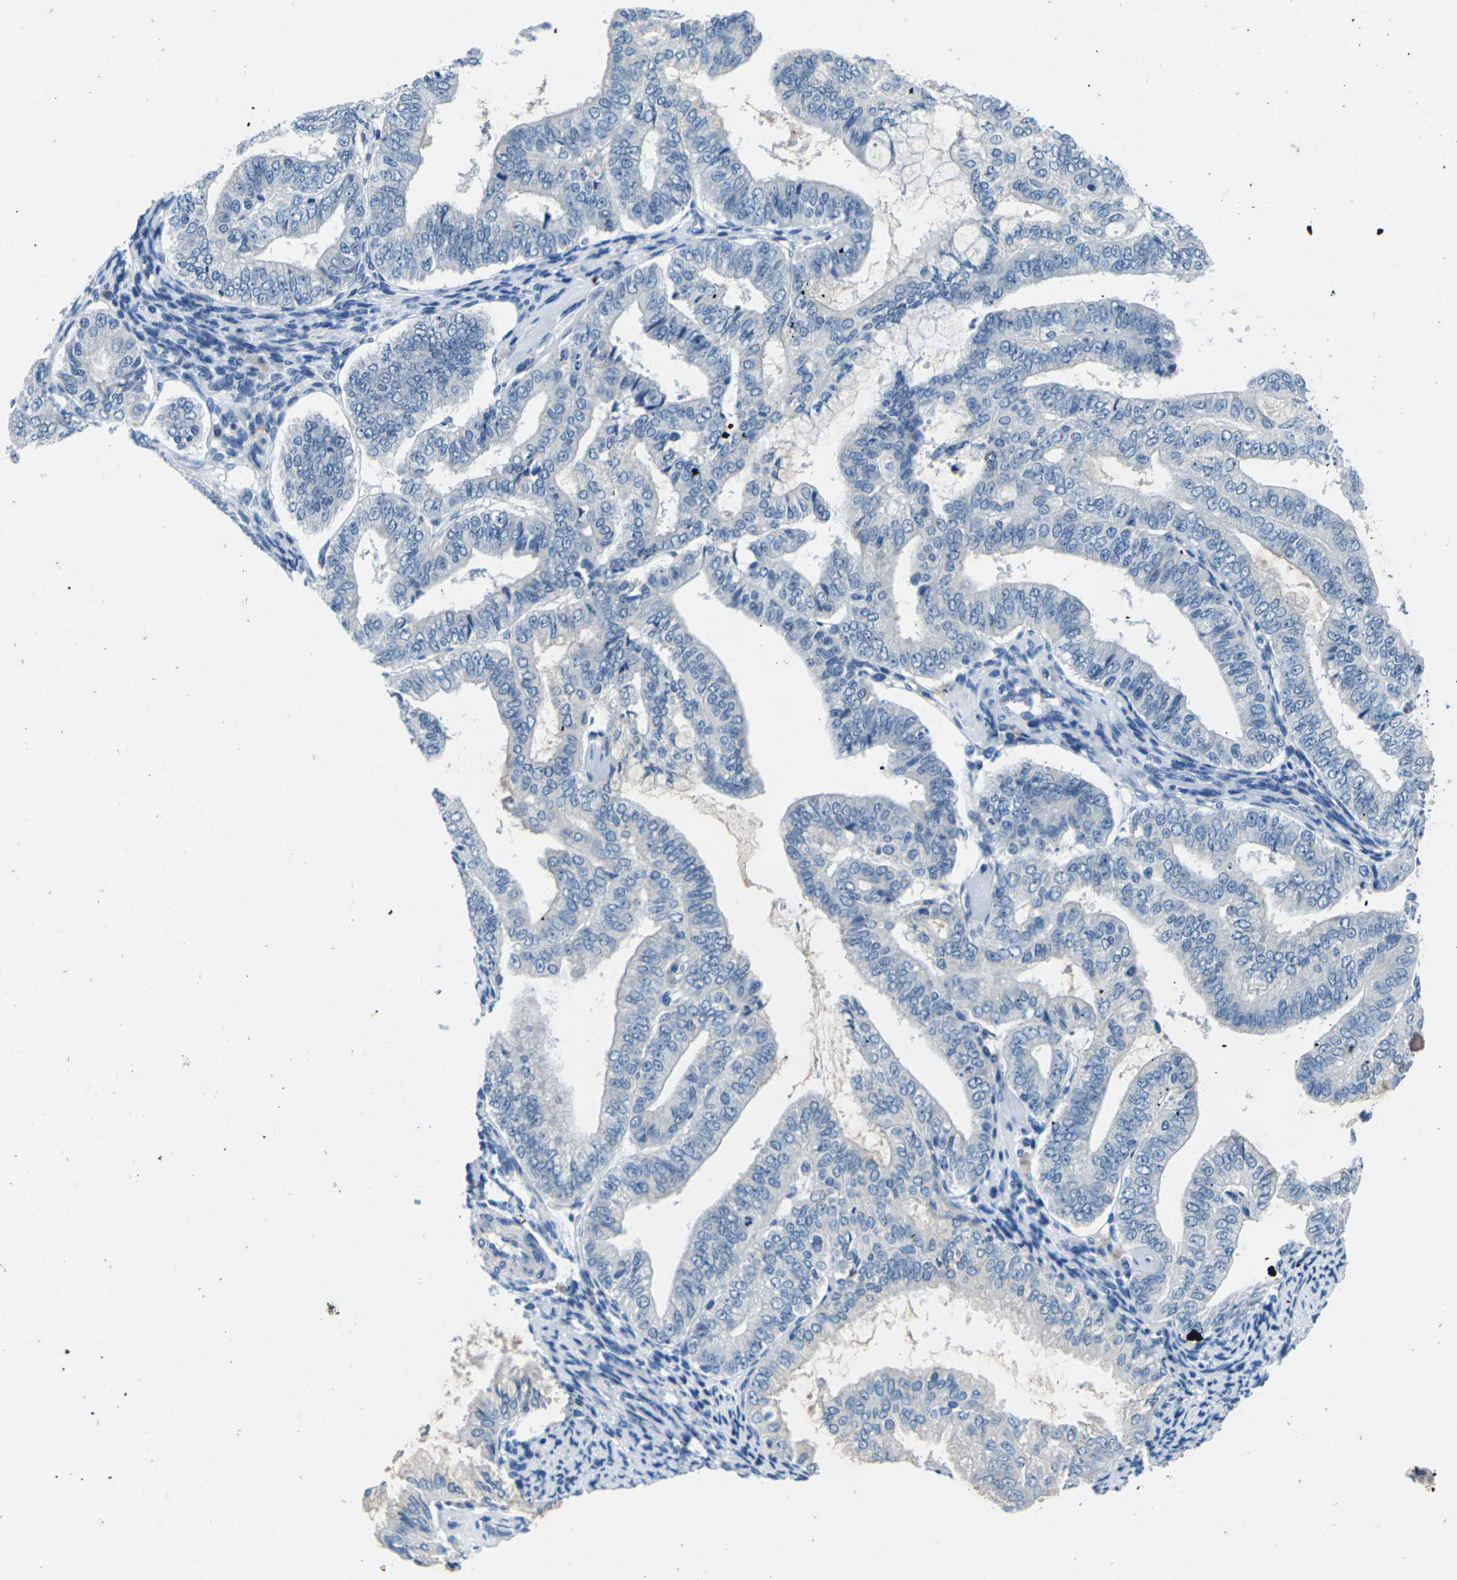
{"staining": {"intensity": "negative", "quantity": "none", "location": "none"}, "tissue": "endometrial cancer", "cell_type": "Tumor cells", "image_type": "cancer", "snomed": [{"axis": "morphology", "description": "Adenocarcinoma, NOS"}, {"axis": "topography", "description": "Endometrium"}], "caption": "Tumor cells are negative for protein expression in human endometrial cancer (adenocarcinoma).", "gene": "UMOD", "patient": {"sex": "female", "age": 63}}